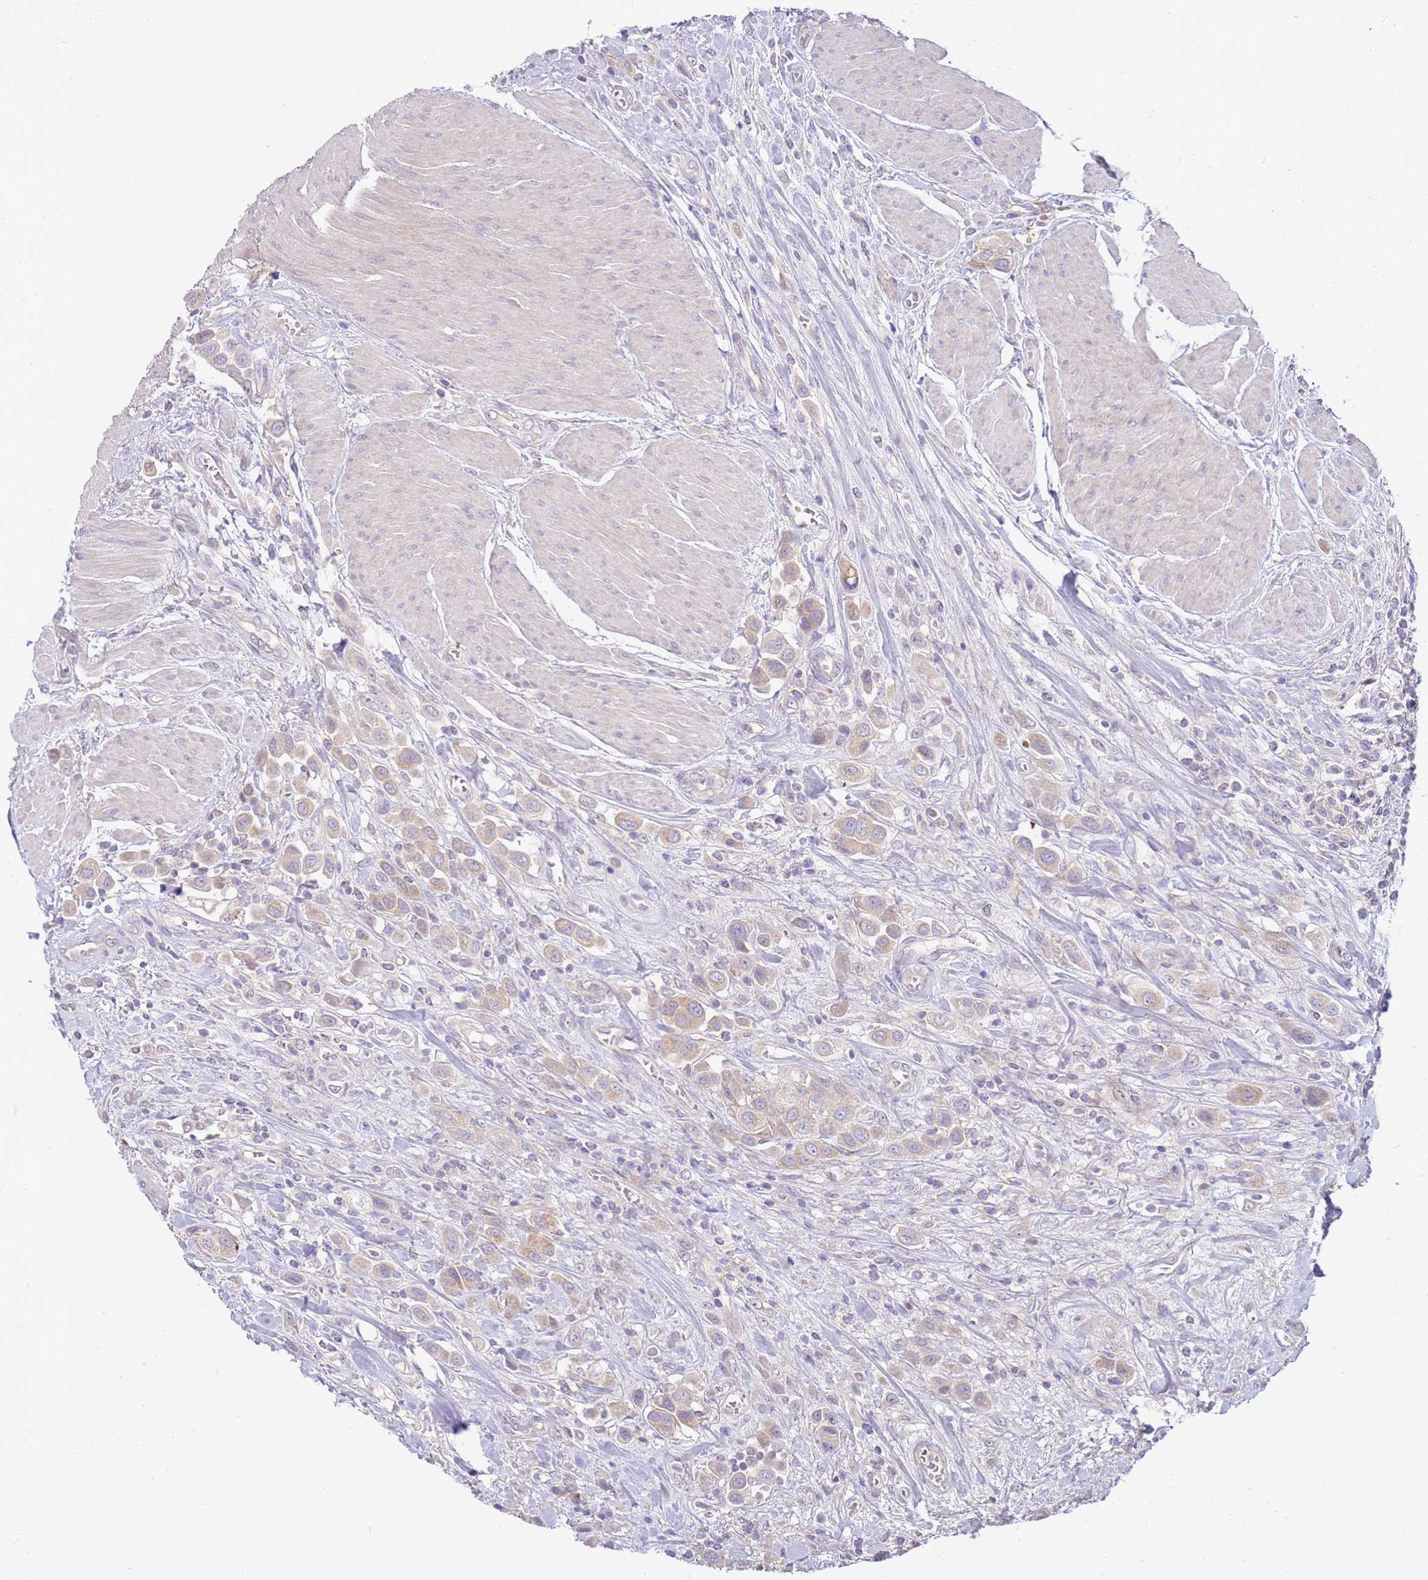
{"staining": {"intensity": "weak", "quantity": "25%-75%", "location": "cytoplasmic/membranous"}, "tissue": "urothelial cancer", "cell_type": "Tumor cells", "image_type": "cancer", "snomed": [{"axis": "morphology", "description": "Urothelial carcinoma, High grade"}, {"axis": "topography", "description": "Urinary bladder"}], "caption": "Human urothelial carcinoma (high-grade) stained with a brown dye displays weak cytoplasmic/membranous positive positivity in about 25%-75% of tumor cells.", "gene": "SLC44A4", "patient": {"sex": "male", "age": 50}}